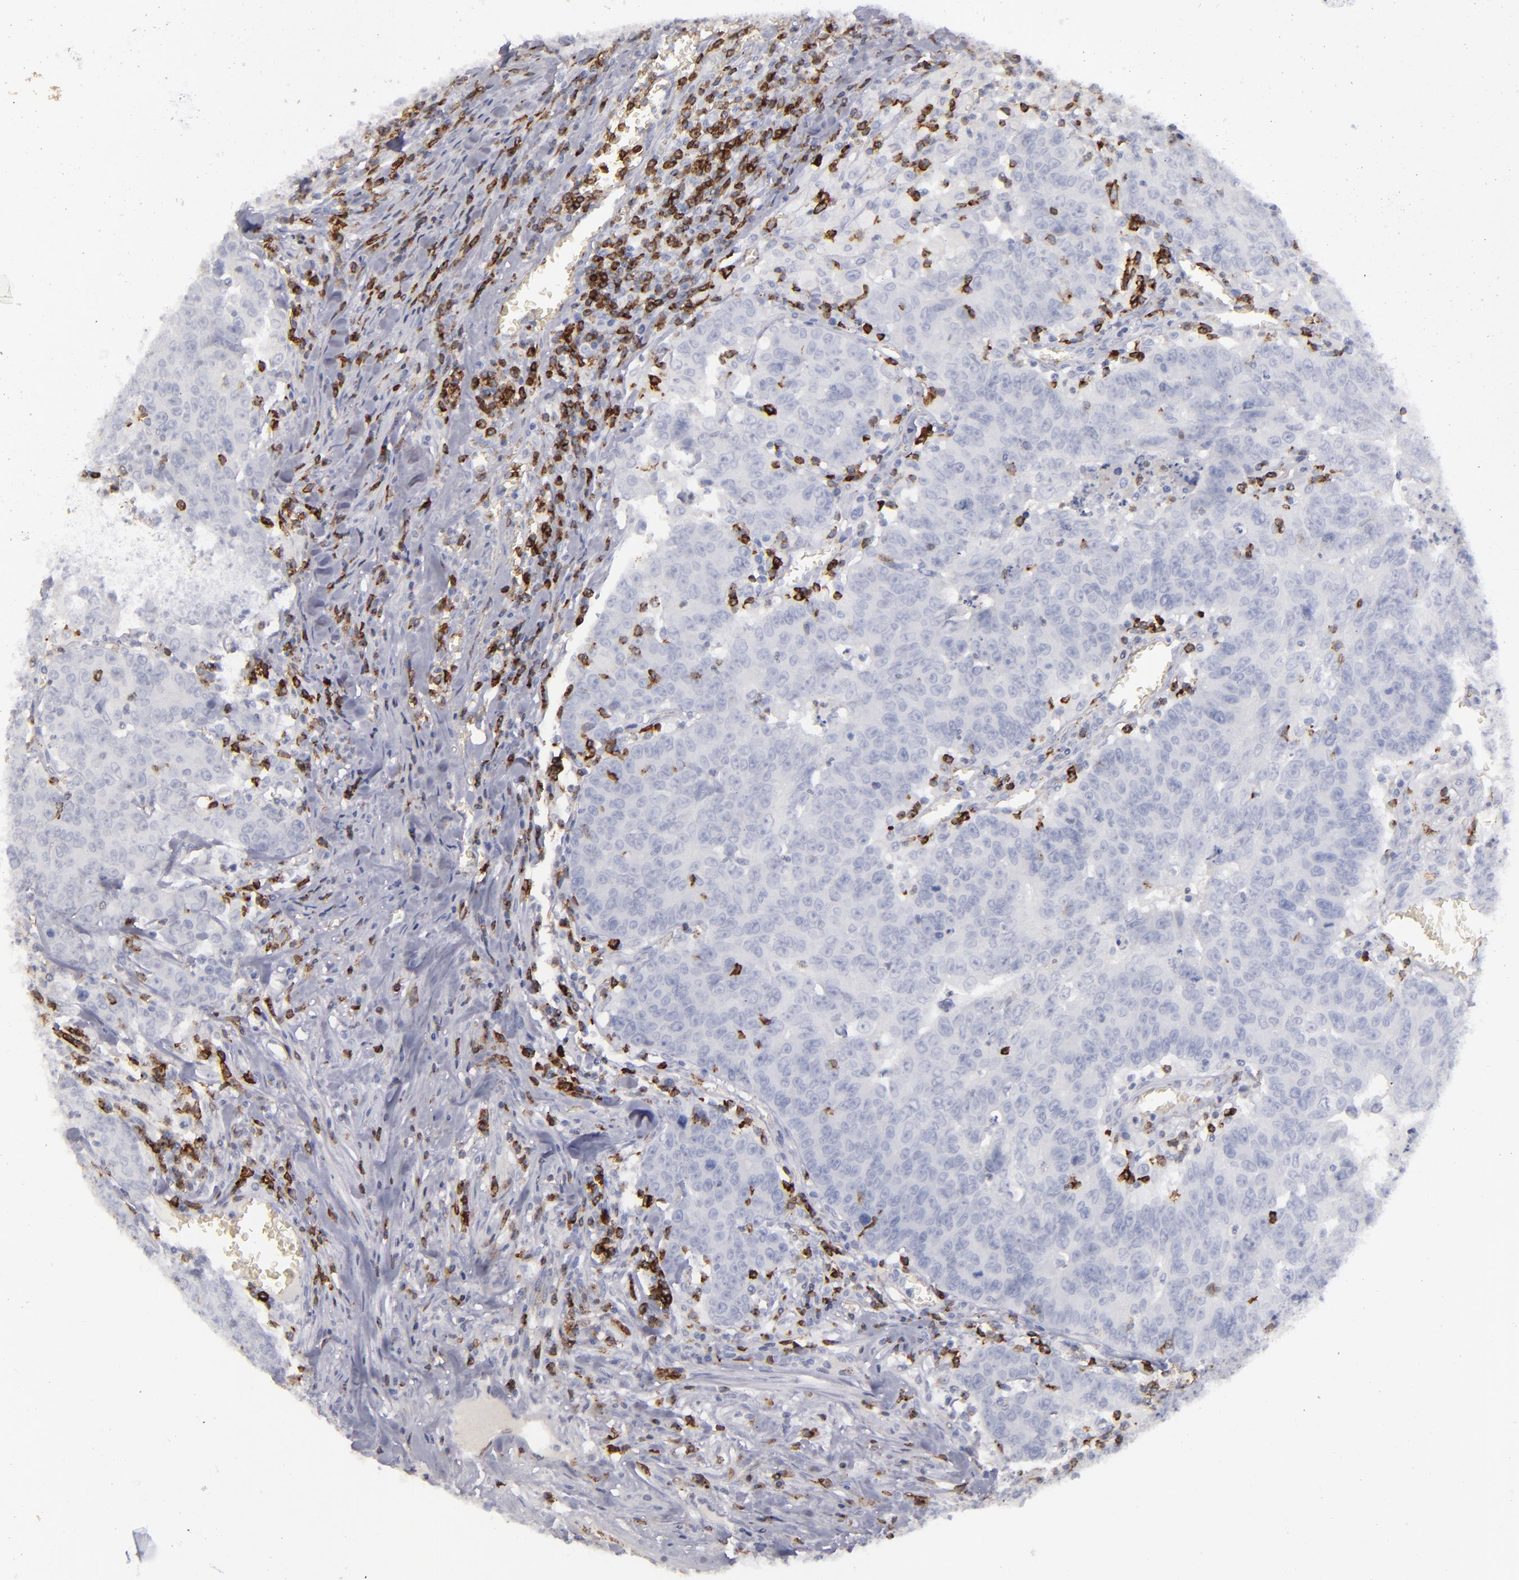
{"staining": {"intensity": "negative", "quantity": "none", "location": "none"}, "tissue": "colorectal cancer", "cell_type": "Tumor cells", "image_type": "cancer", "snomed": [{"axis": "morphology", "description": "Adenocarcinoma, NOS"}, {"axis": "topography", "description": "Colon"}], "caption": "Adenocarcinoma (colorectal) stained for a protein using IHC displays no expression tumor cells.", "gene": "CD27", "patient": {"sex": "female", "age": 53}}